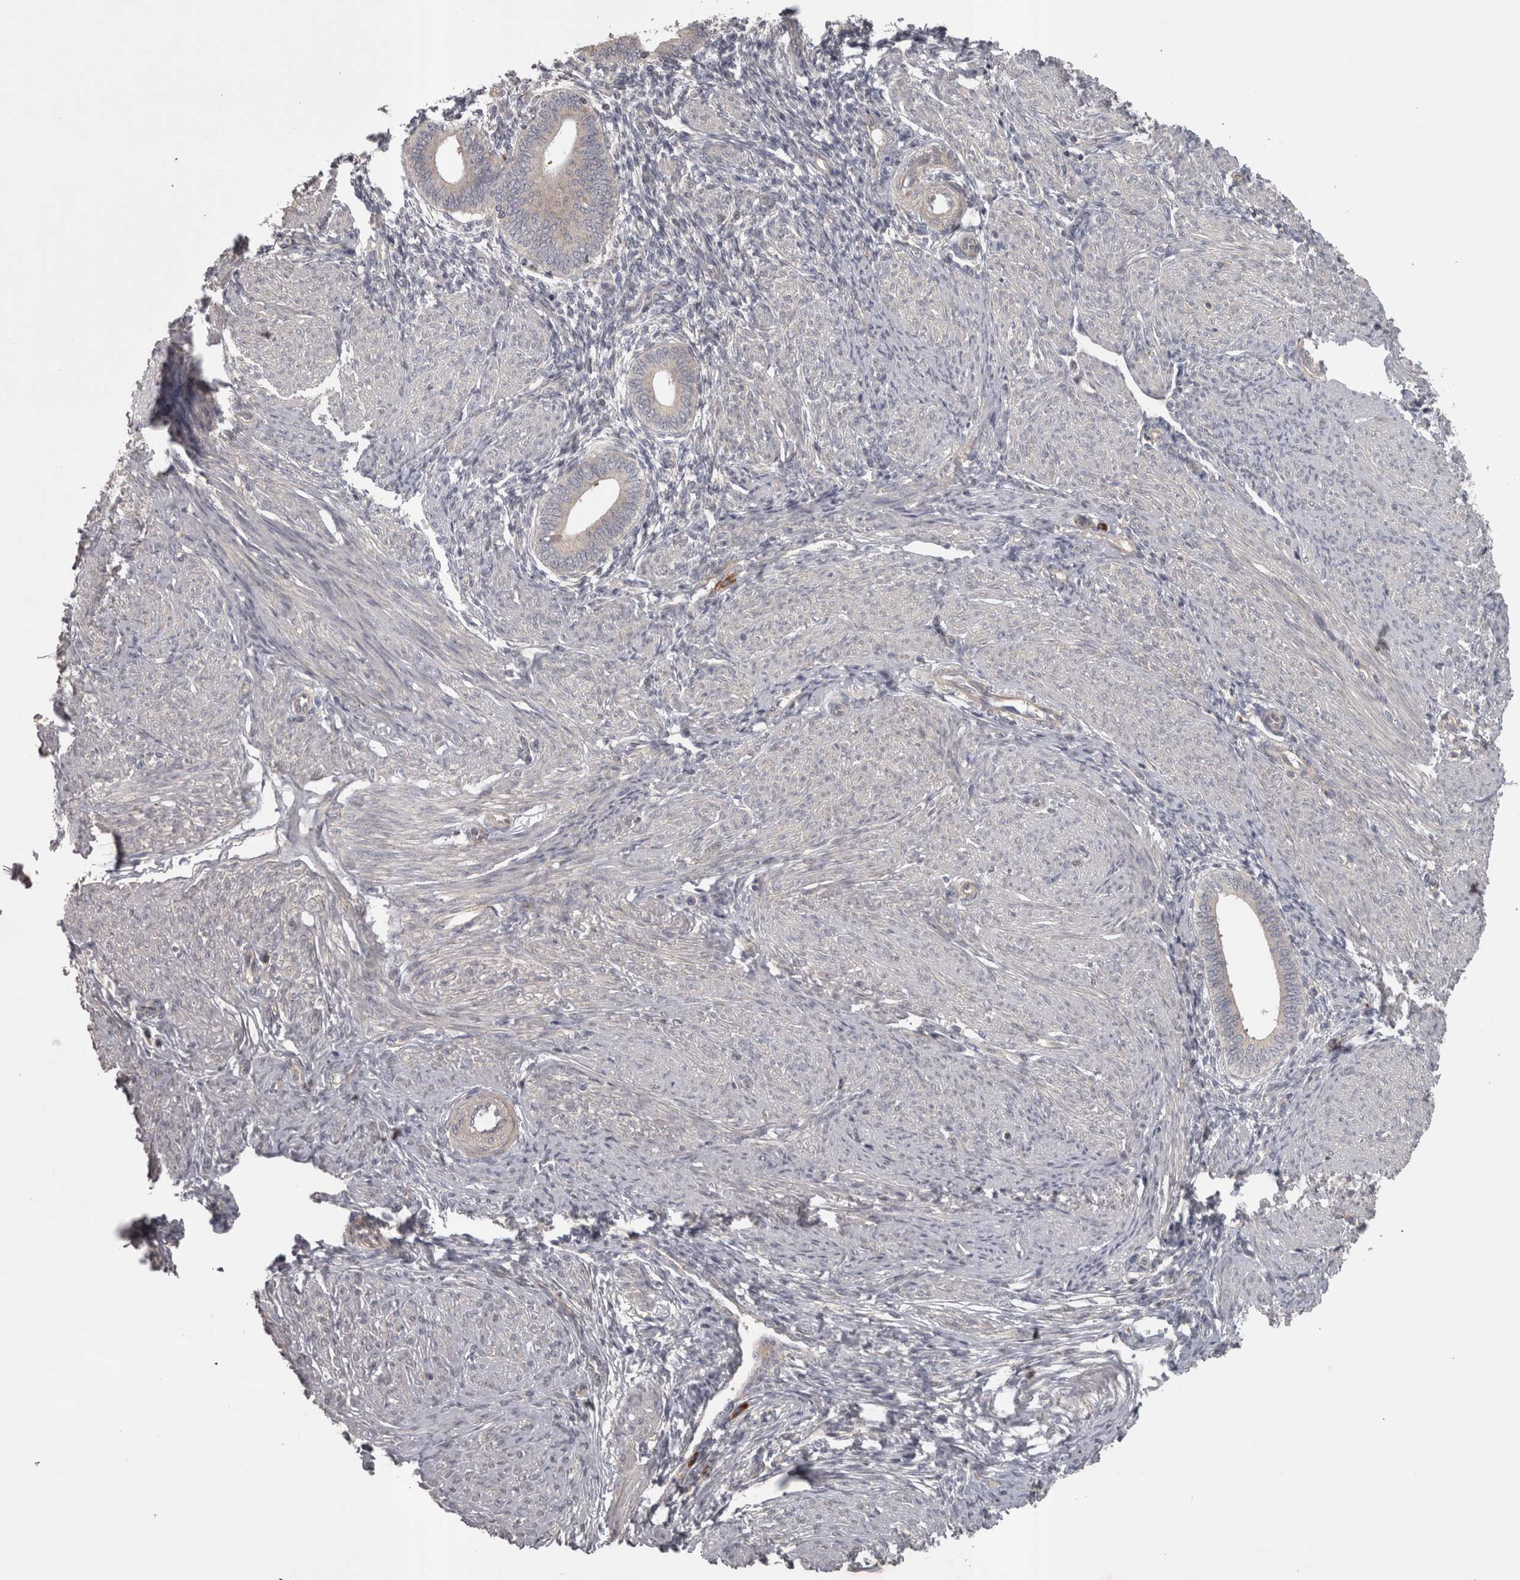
{"staining": {"intensity": "negative", "quantity": "none", "location": "none"}, "tissue": "endometrium", "cell_type": "Cells in endometrial stroma", "image_type": "normal", "snomed": [{"axis": "morphology", "description": "Normal tissue, NOS"}, {"axis": "topography", "description": "Endometrium"}], "caption": "High magnification brightfield microscopy of normal endometrium stained with DAB (3,3'-diaminobenzidine) (brown) and counterstained with hematoxylin (blue): cells in endometrial stroma show no significant staining.", "gene": "SLCO5A1", "patient": {"sex": "female", "age": 42}}